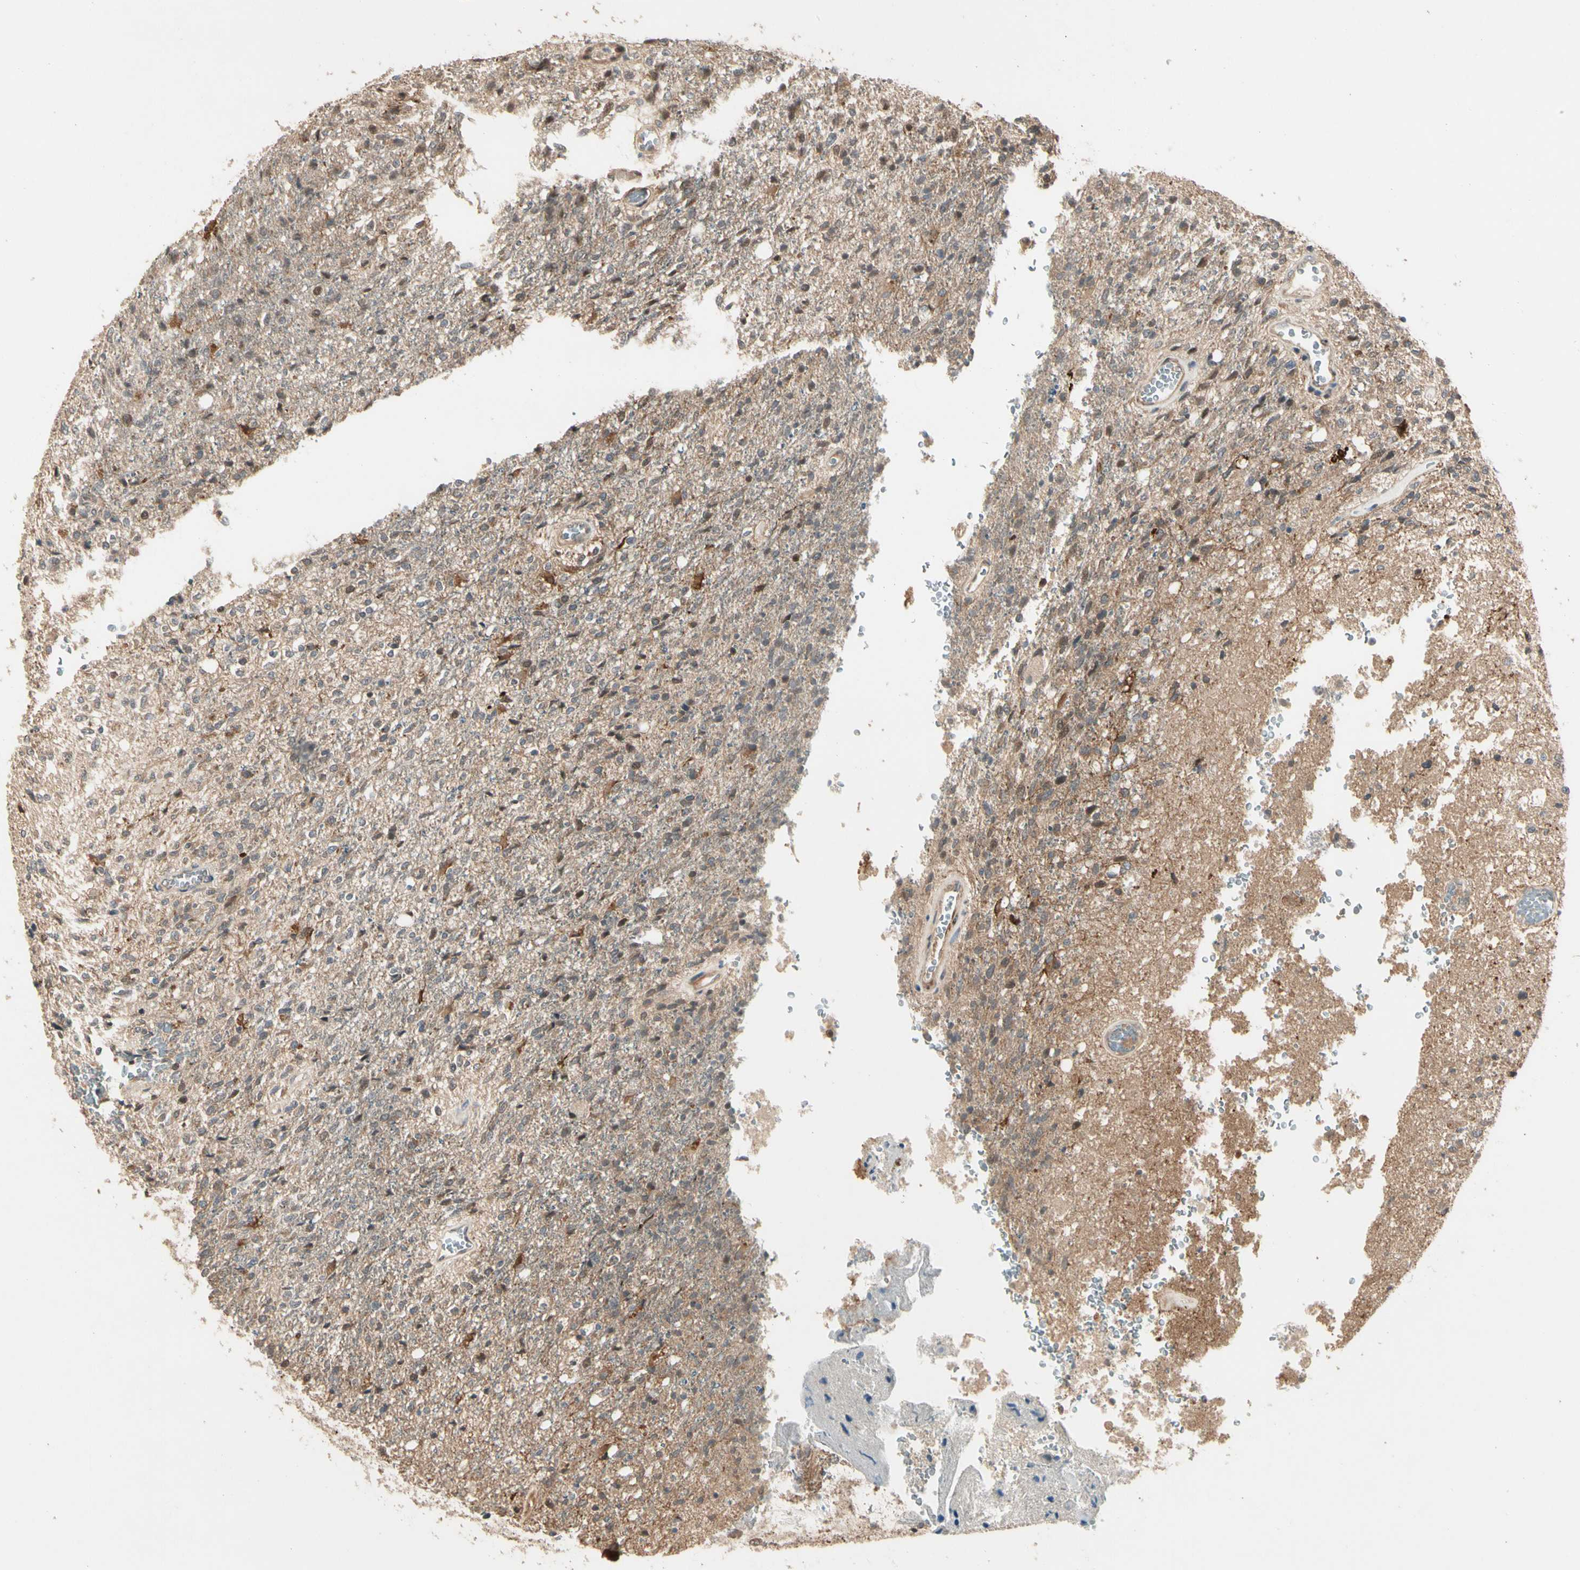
{"staining": {"intensity": "moderate", "quantity": "25%-75%", "location": "cytoplasmic/membranous"}, "tissue": "glioma", "cell_type": "Tumor cells", "image_type": "cancer", "snomed": [{"axis": "morphology", "description": "Normal tissue, NOS"}, {"axis": "morphology", "description": "Glioma, malignant, High grade"}, {"axis": "topography", "description": "Cerebral cortex"}], "caption": "Immunohistochemical staining of glioma exhibits medium levels of moderate cytoplasmic/membranous expression in about 25%-75% of tumor cells.", "gene": "ATG4C", "patient": {"sex": "male", "age": 77}}